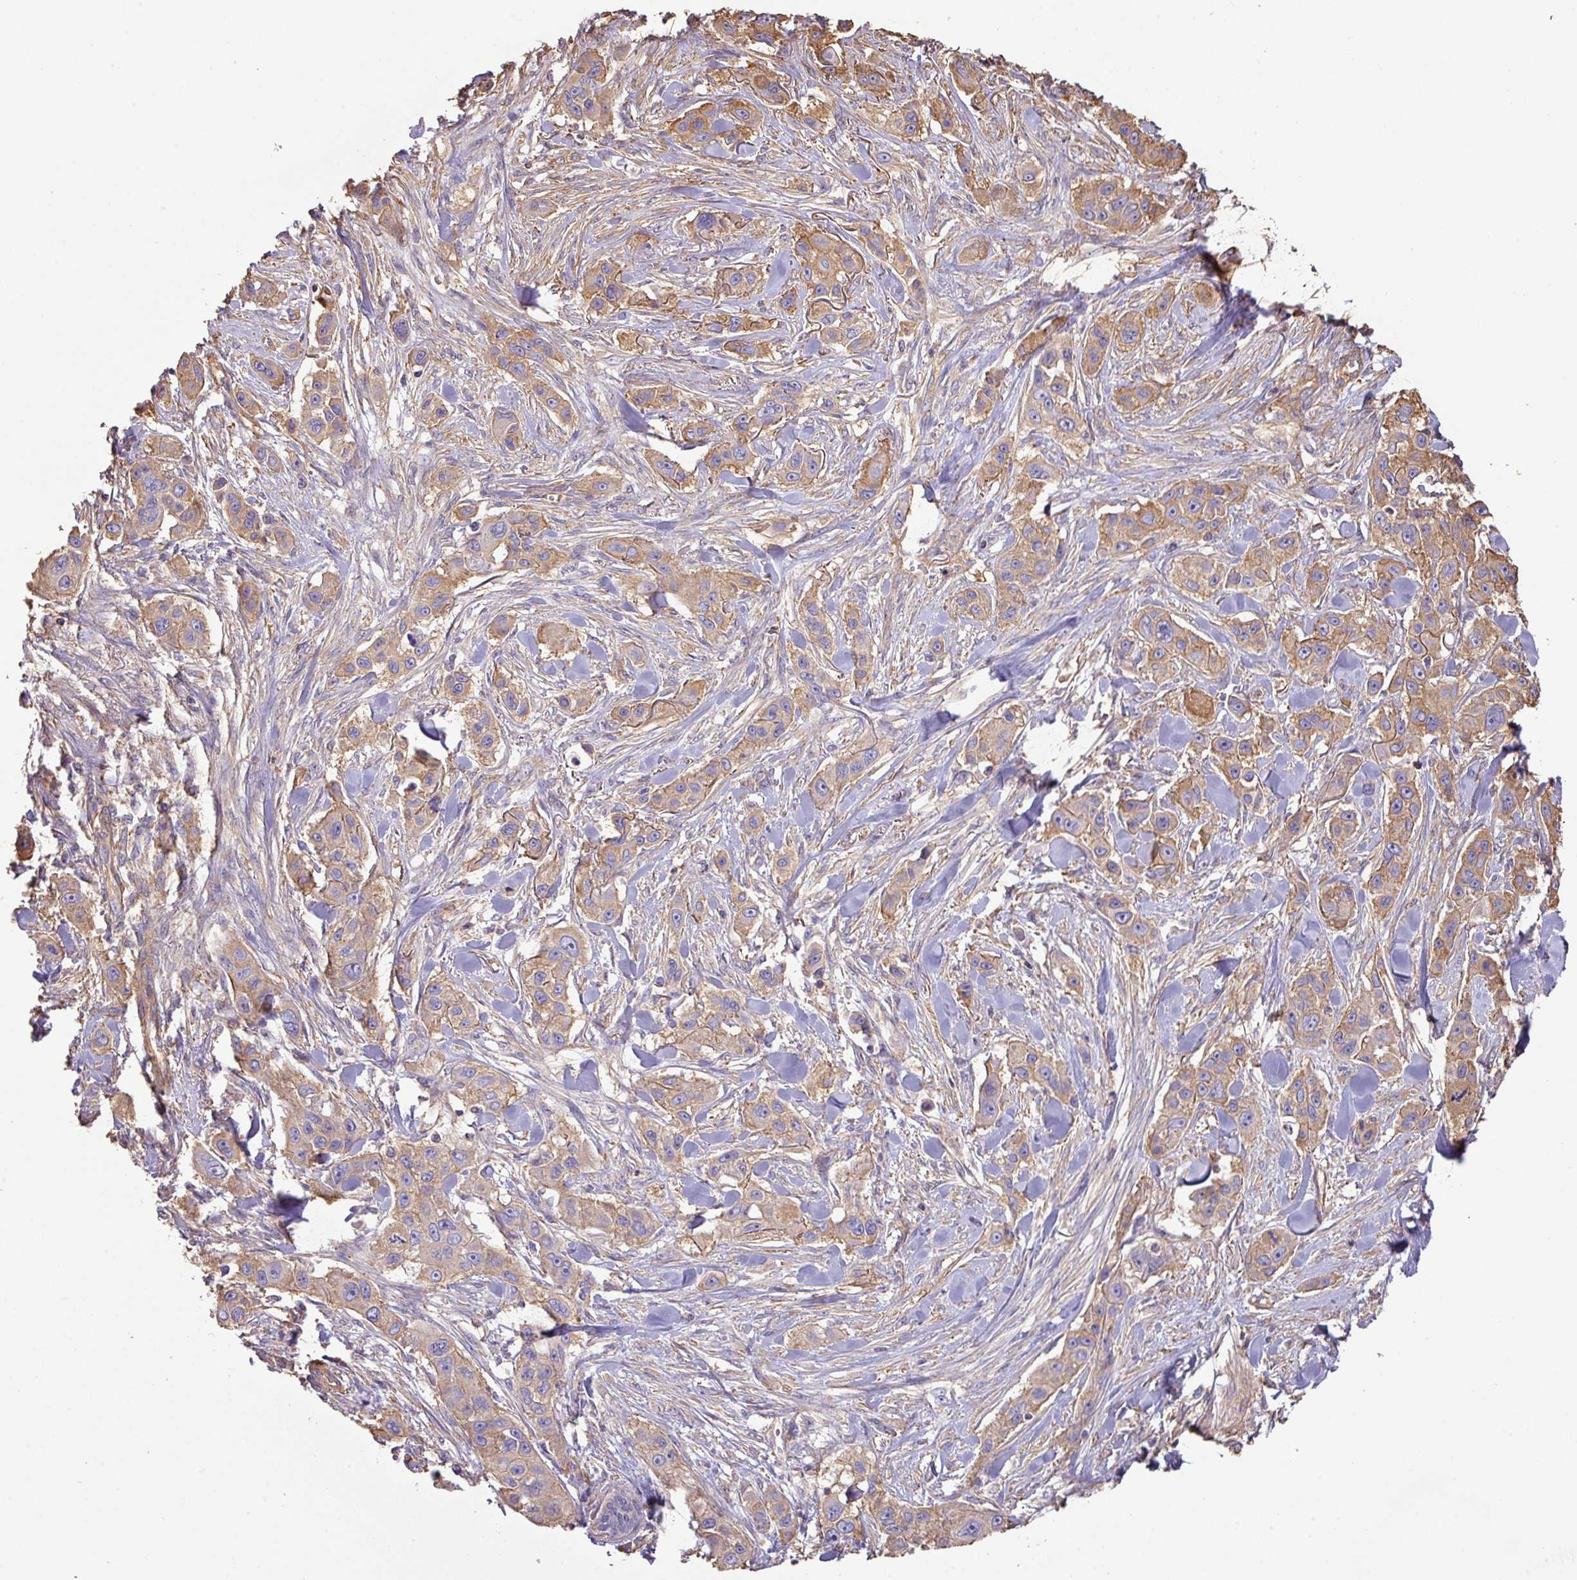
{"staining": {"intensity": "moderate", "quantity": ">75%", "location": "cytoplasmic/membranous"}, "tissue": "skin cancer", "cell_type": "Tumor cells", "image_type": "cancer", "snomed": [{"axis": "morphology", "description": "Squamous cell carcinoma, NOS"}, {"axis": "topography", "description": "Skin"}], "caption": "Protein analysis of skin cancer (squamous cell carcinoma) tissue demonstrates moderate cytoplasmic/membranous staining in approximately >75% of tumor cells. (IHC, brightfield microscopy, high magnification).", "gene": "CALML4", "patient": {"sex": "male", "age": 63}}